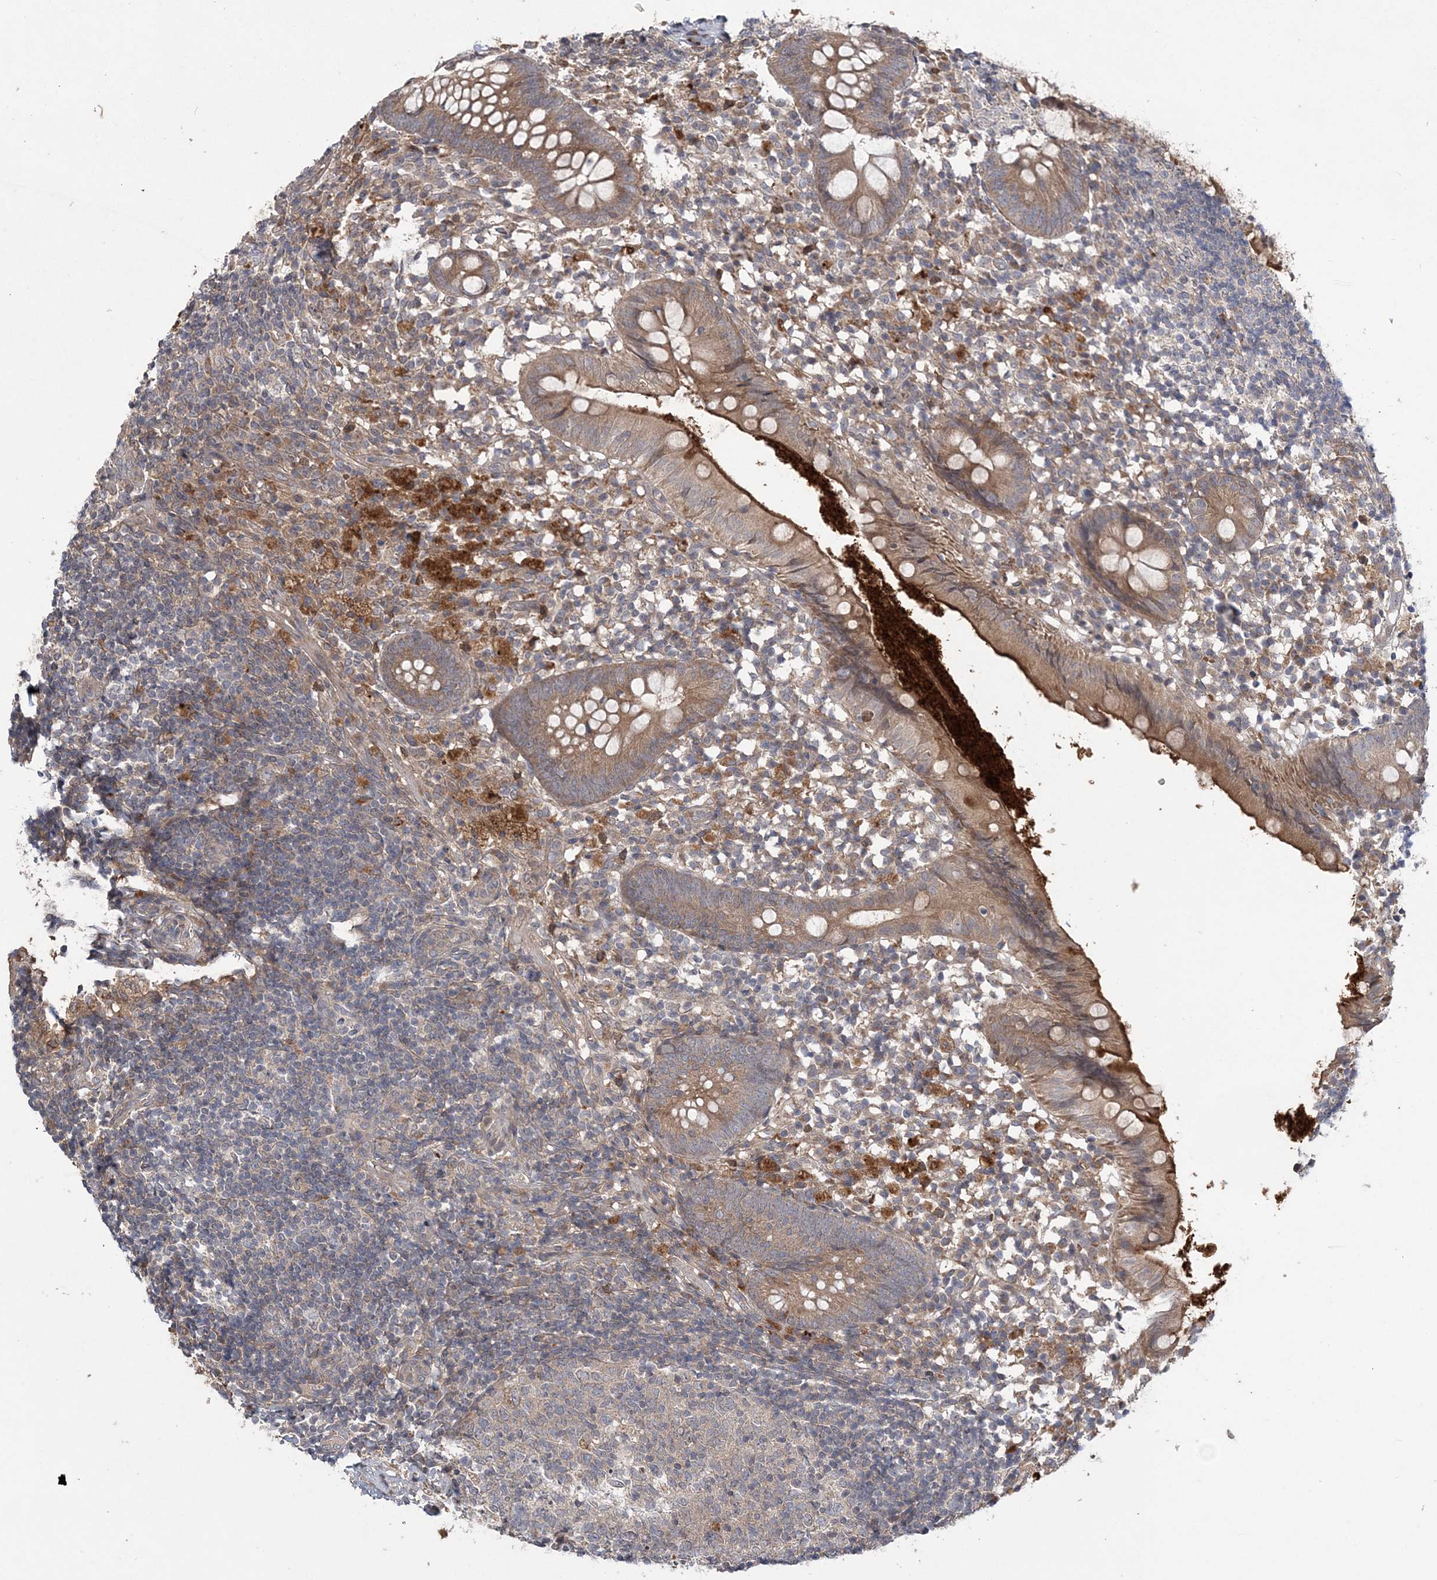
{"staining": {"intensity": "moderate", "quantity": ">75%", "location": "cytoplasmic/membranous"}, "tissue": "appendix", "cell_type": "Glandular cells", "image_type": "normal", "snomed": [{"axis": "morphology", "description": "Normal tissue, NOS"}, {"axis": "topography", "description": "Appendix"}], "caption": "Immunohistochemistry (IHC) micrograph of unremarkable appendix: appendix stained using IHC exhibits medium levels of moderate protein expression localized specifically in the cytoplasmic/membranous of glandular cells, appearing as a cytoplasmic/membranous brown color.", "gene": "HMGCS1", "patient": {"sex": "female", "age": 20}}